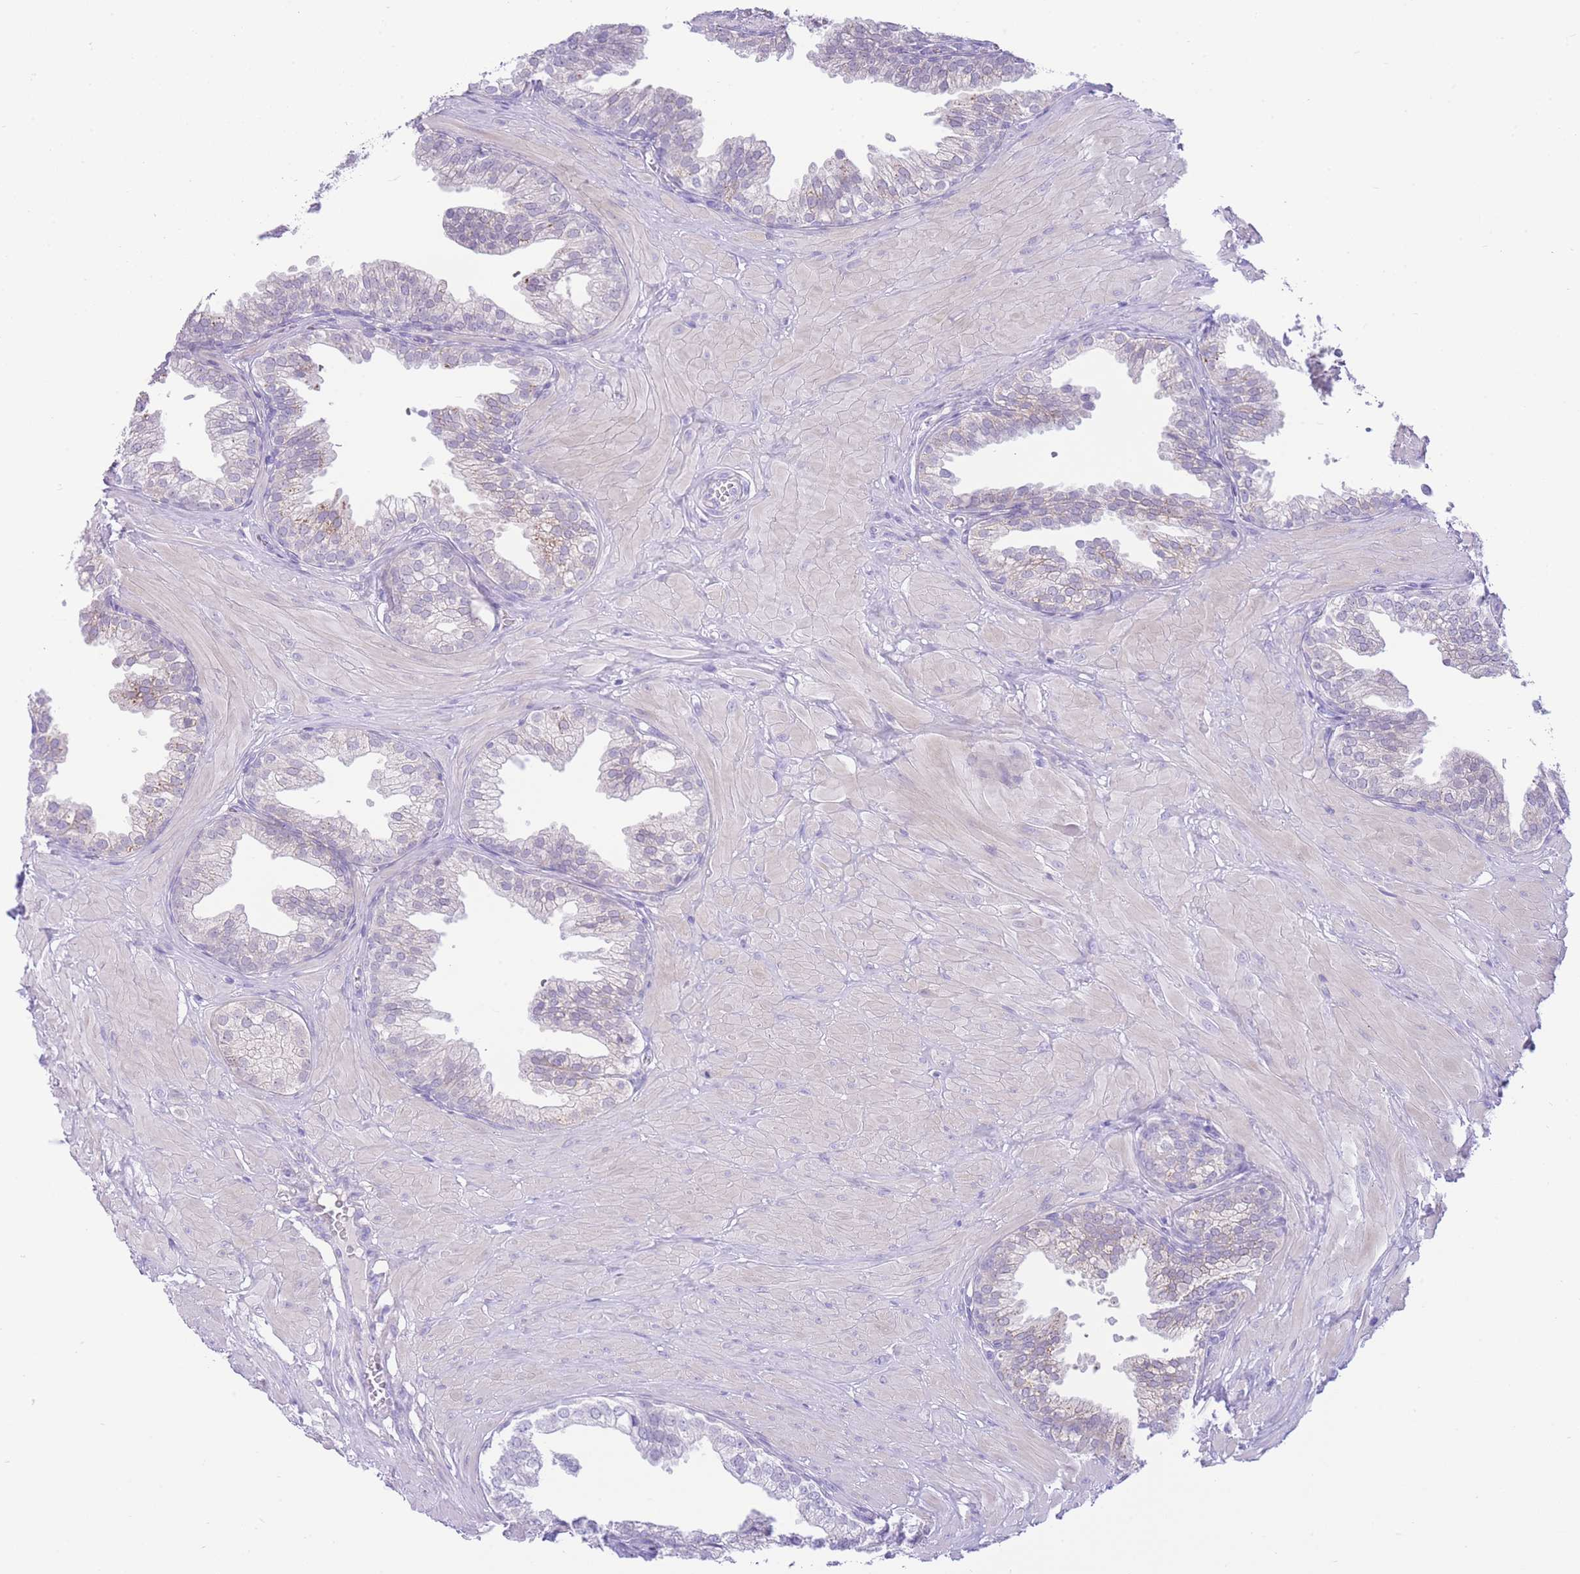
{"staining": {"intensity": "weak", "quantity": "<25%", "location": "cytoplasmic/membranous"}, "tissue": "prostate", "cell_type": "Glandular cells", "image_type": "normal", "snomed": [{"axis": "morphology", "description": "Normal tissue, NOS"}, {"axis": "topography", "description": "Prostate"}, {"axis": "topography", "description": "Peripheral nerve tissue"}], "caption": "This is a micrograph of IHC staining of normal prostate, which shows no positivity in glandular cells. (Stains: DAB IHC with hematoxylin counter stain, Microscopy: brightfield microscopy at high magnification).", "gene": "ZNF212", "patient": {"sex": "male", "age": 55}}